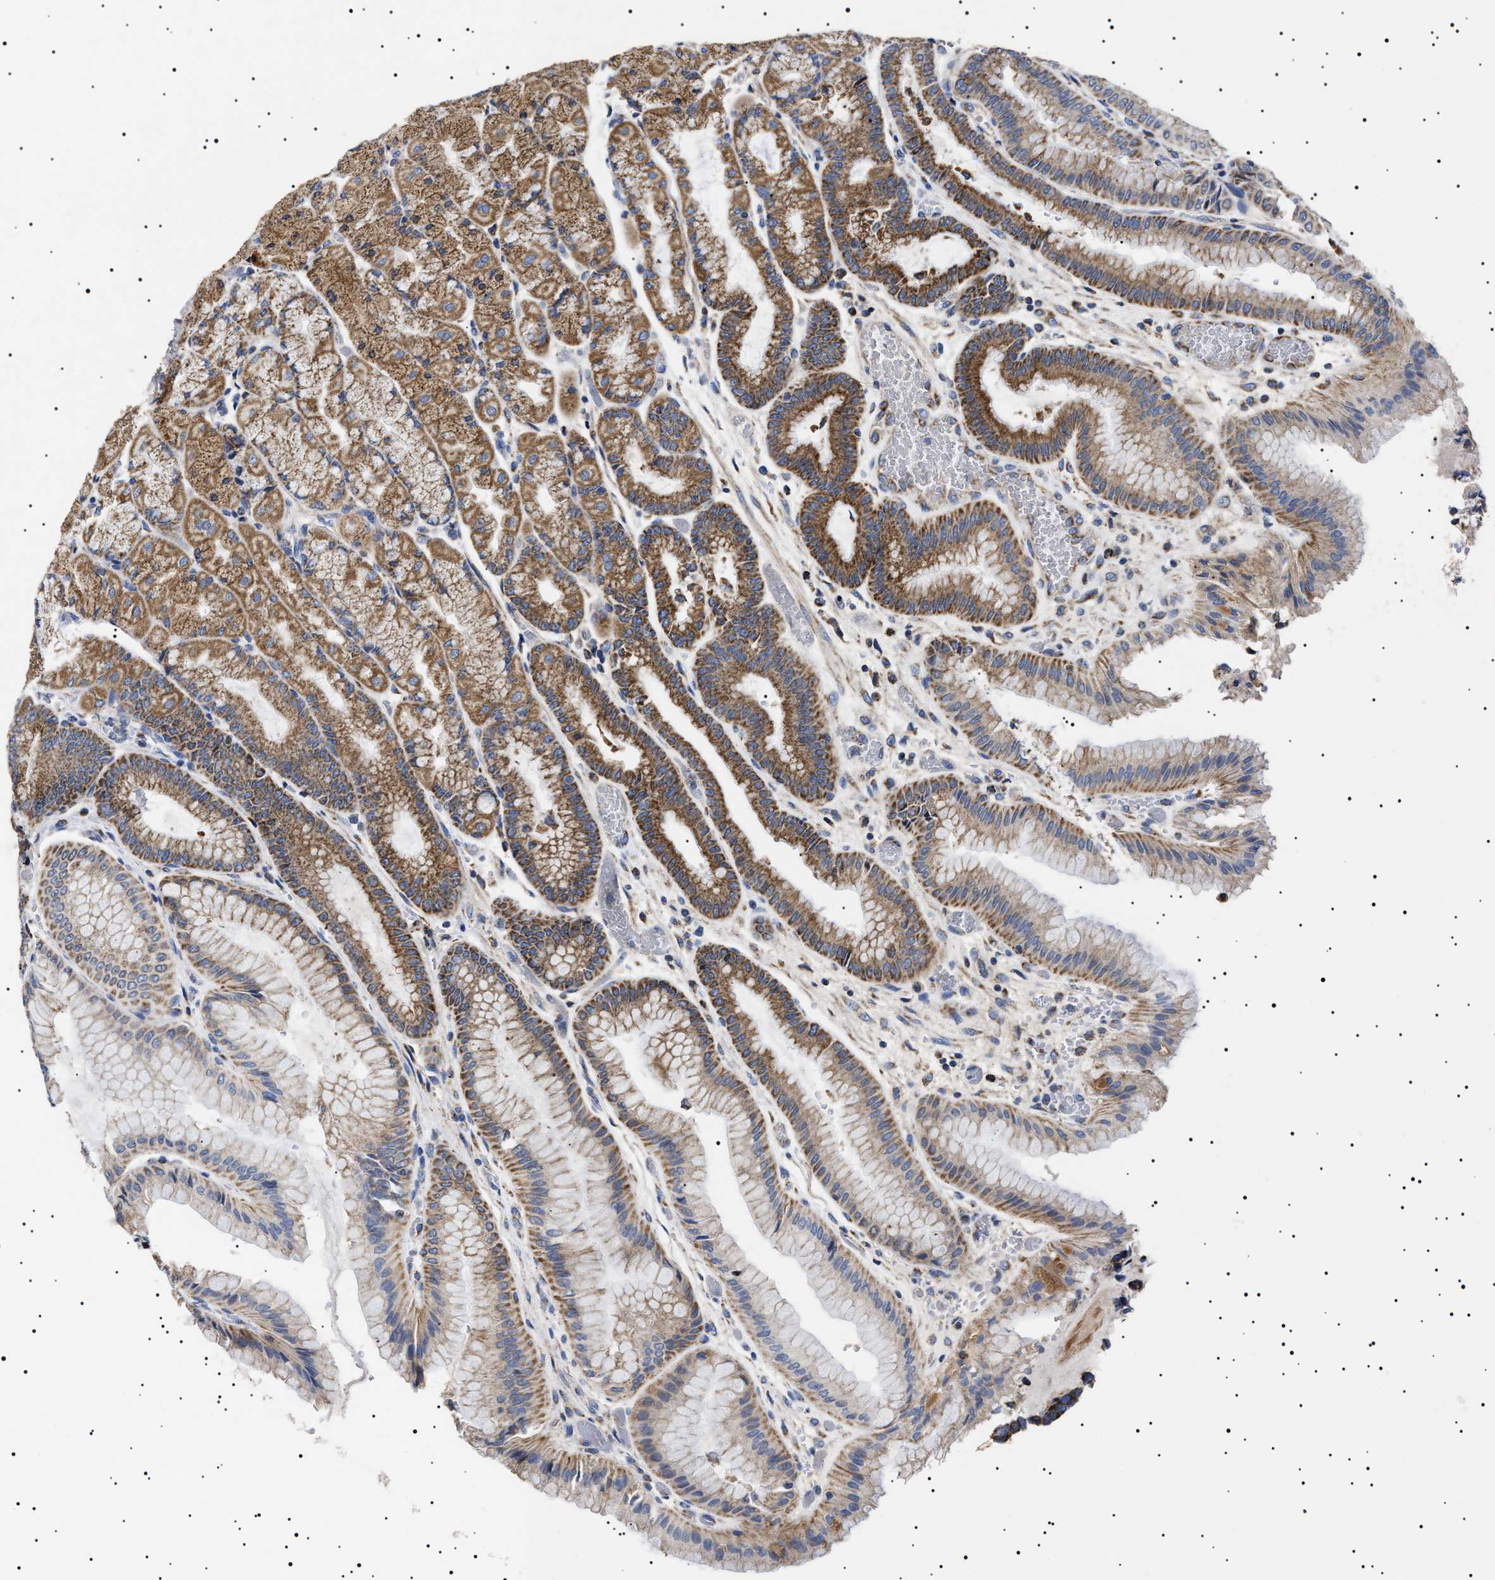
{"staining": {"intensity": "moderate", "quantity": ">75%", "location": "cytoplasmic/membranous"}, "tissue": "stomach", "cell_type": "Glandular cells", "image_type": "normal", "snomed": [{"axis": "morphology", "description": "Normal tissue, NOS"}, {"axis": "morphology", "description": "Carcinoid, malignant, NOS"}, {"axis": "topography", "description": "Stomach, upper"}], "caption": "This histopathology image displays immunohistochemistry staining of normal stomach, with medium moderate cytoplasmic/membranous positivity in approximately >75% of glandular cells.", "gene": "CHRDL2", "patient": {"sex": "male", "age": 39}}